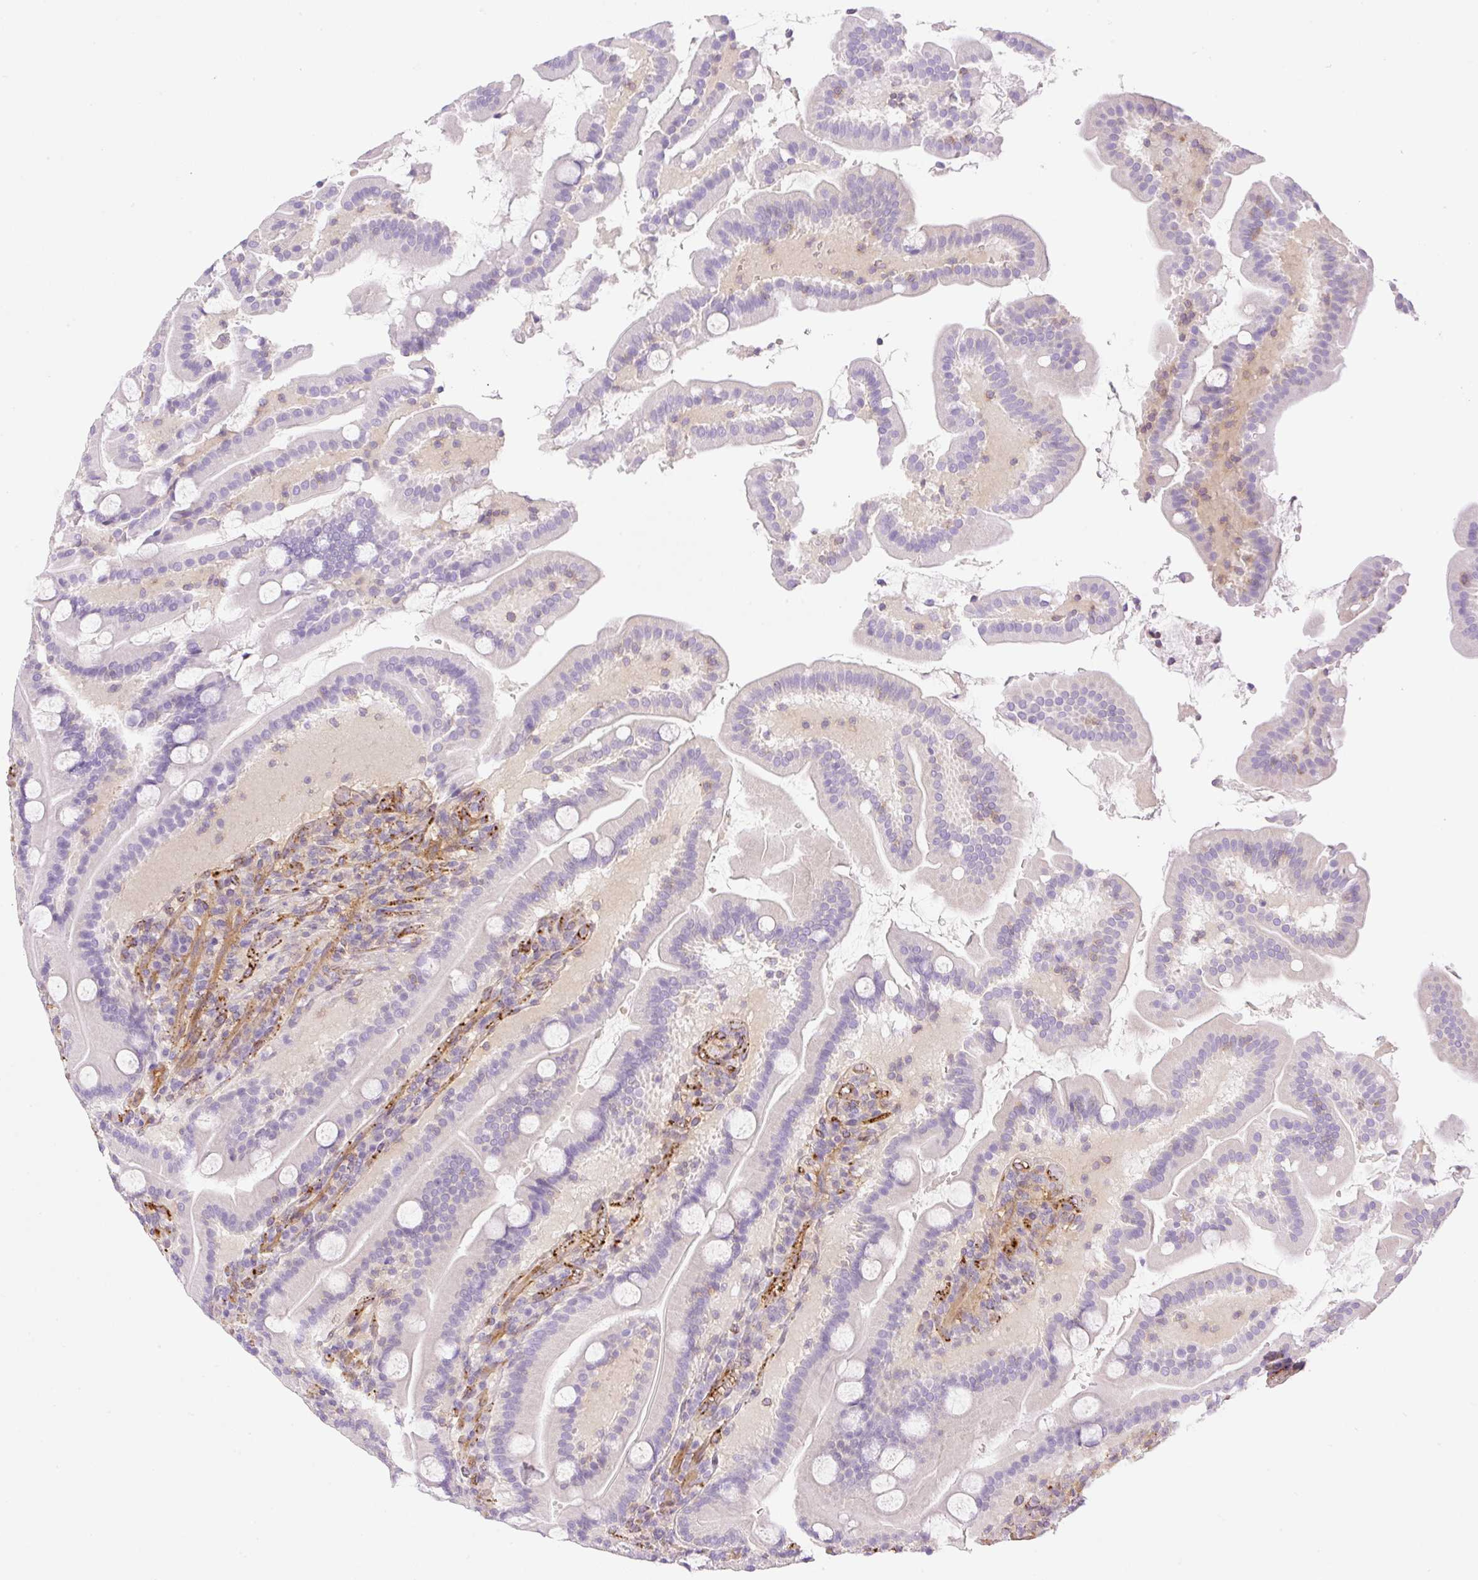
{"staining": {"intensity": "negative", "quantity": "none", "location": "none"}, "tissue": "duodenum", "cell_type": "Glandular cells", "image_type": "normal", "snomed": [{"axis": "morphology", "description": "Normal tissue, NOS"}, {"axis": "topography", "description": "Duodenum"}], "caption": "Glandular cells show no significant protein staining in normal duodenum. (Immunohistochemistry, brightfield microscopy, high magnification).", "gene": "EHD1", "patient": {"sex": "male", "age": 55}}